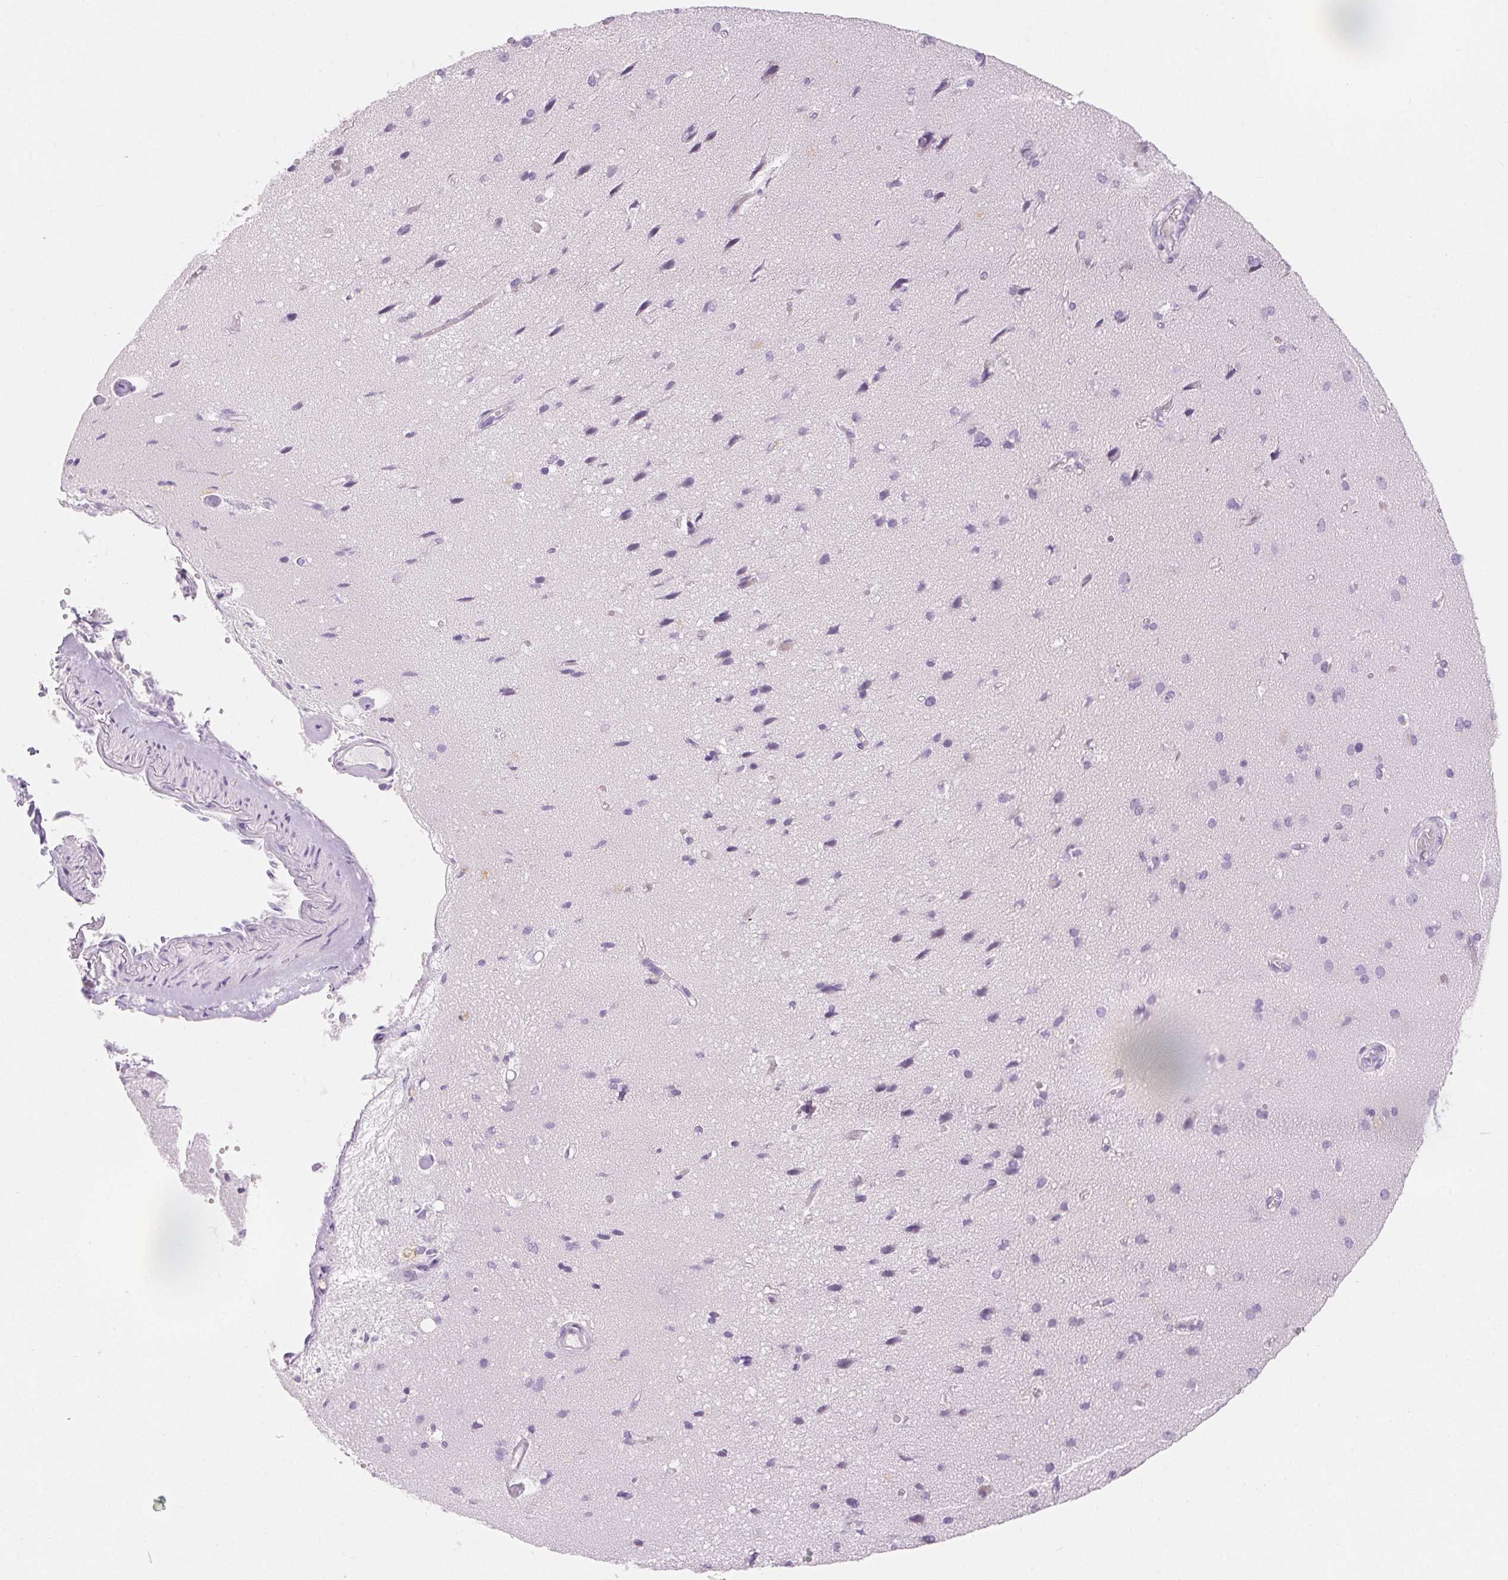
{"staining": {"intensity": "negative", "quantity": "none", "location": "none"}, "tissue": "cerebral cortex", "cell_type": "Endothelial cells", "image_type": "normal", "snomed": [{"axis": "morphology", "description": "Normal tissue, NOS"}, {"axis": "morphology", "description": "Glioma, malignant, High grade"}, {"axis": "topography", "description": "Cerebral cortex"}], "caption": "Immunohistochemical staining of benign cerebral cortex demonstrates no significant positivity in endothelial cells.", "gene": "CLDN16", "patient": {"sex": "male", "age": 71}}